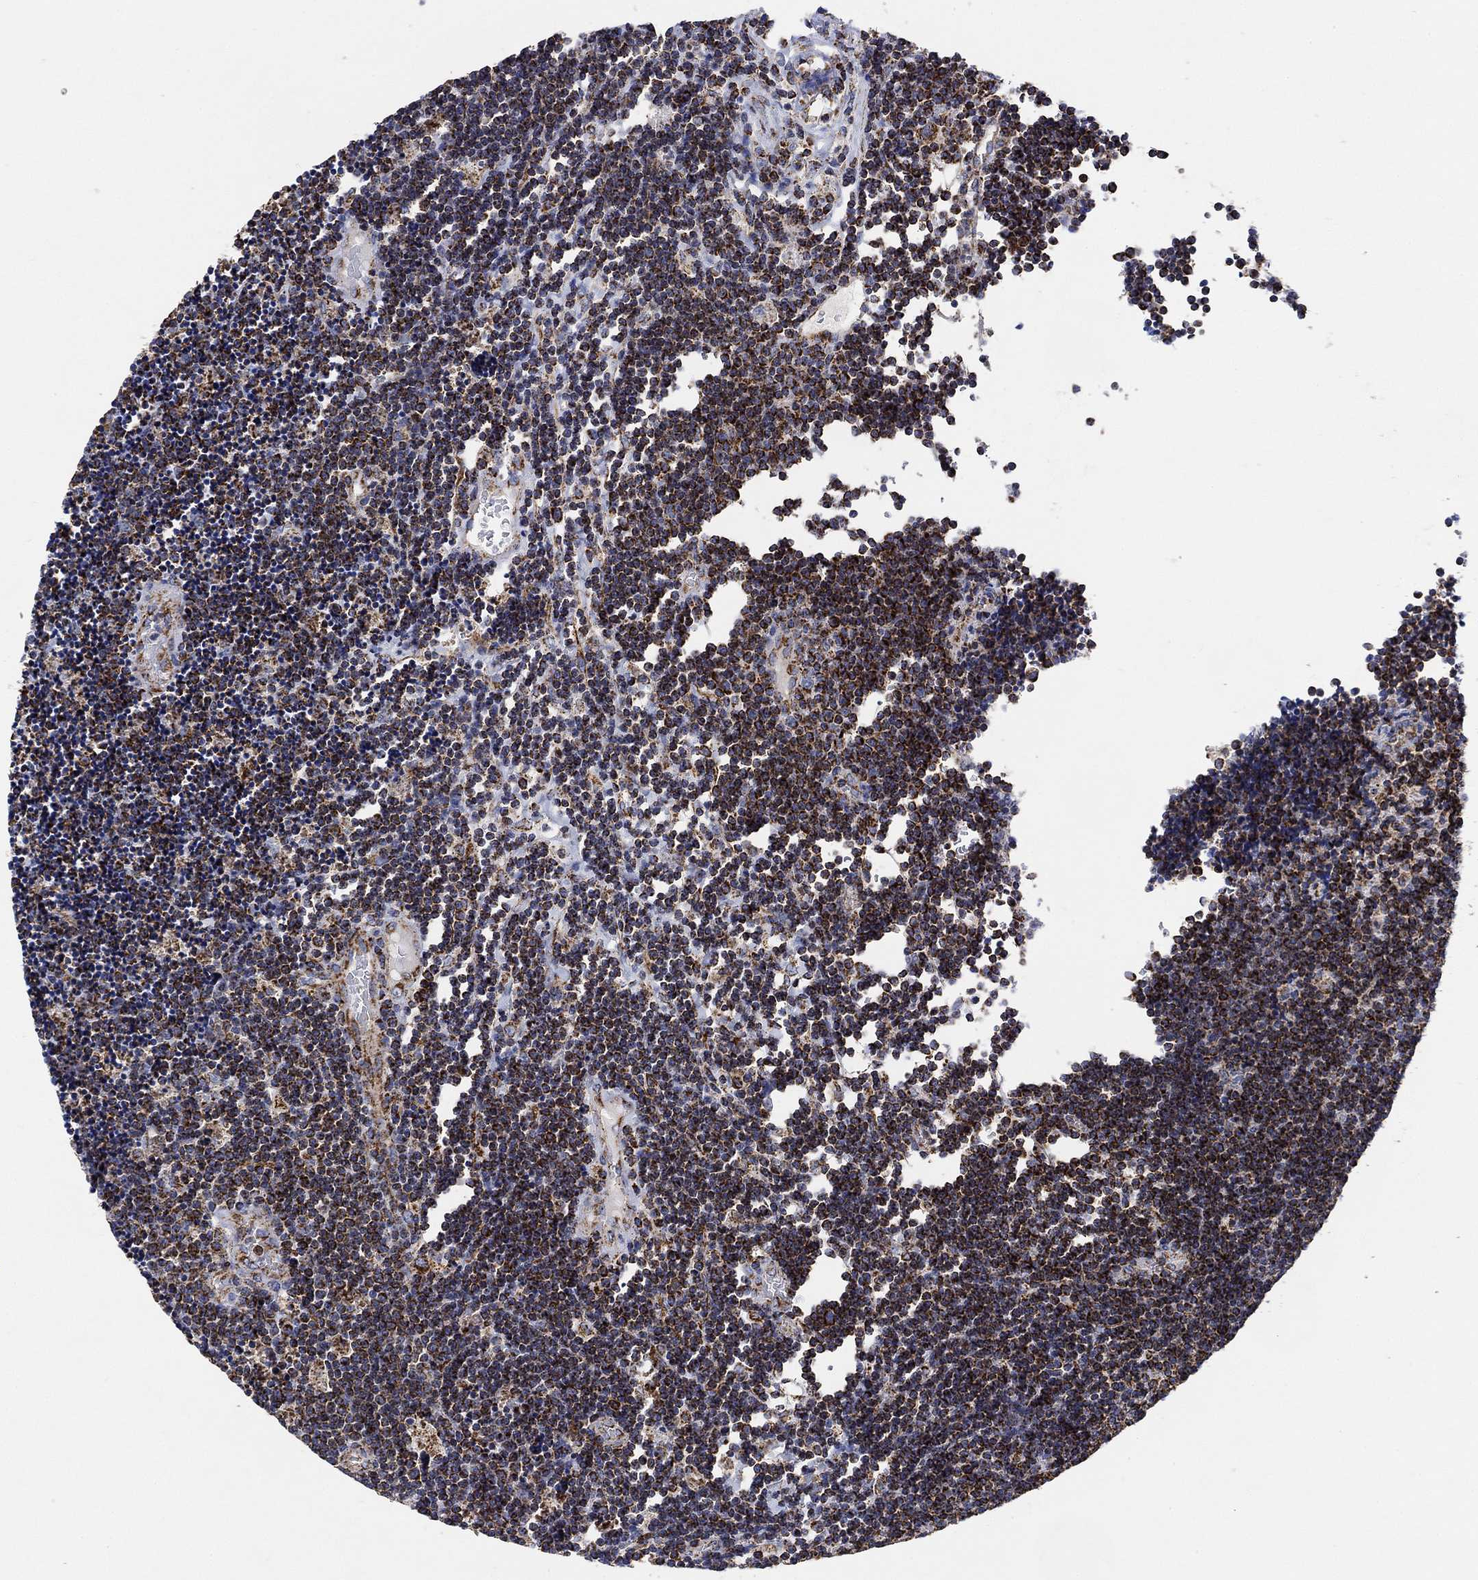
{"staining": {"intensity": "moderate", "quantity": ">75%", "location": "cytoplasmic/membranous"}, "tissue": "lymphoma", "cell_type": "Tumor cells", "image_type": "cancer", "snomed": [{"axis": "morphology", "description": "Malignant lymphoma, non-Hodgkin's type, Low grade"}, {"axis": "topography", "description": "Brain"}], "caption": "Immunohistochemistry (IHC) of human lymphoma demonstrates medium levels of moderate cytoplasmic/membranous expression in about >75% of tumor cells. The protein of interest is stained brown, and the nuclei are stained in blue (DAB IHC with brightfield microscopy, high magnification).", "gene": "NDUFS3", "patient": {"sex": "female", "age": 66}}